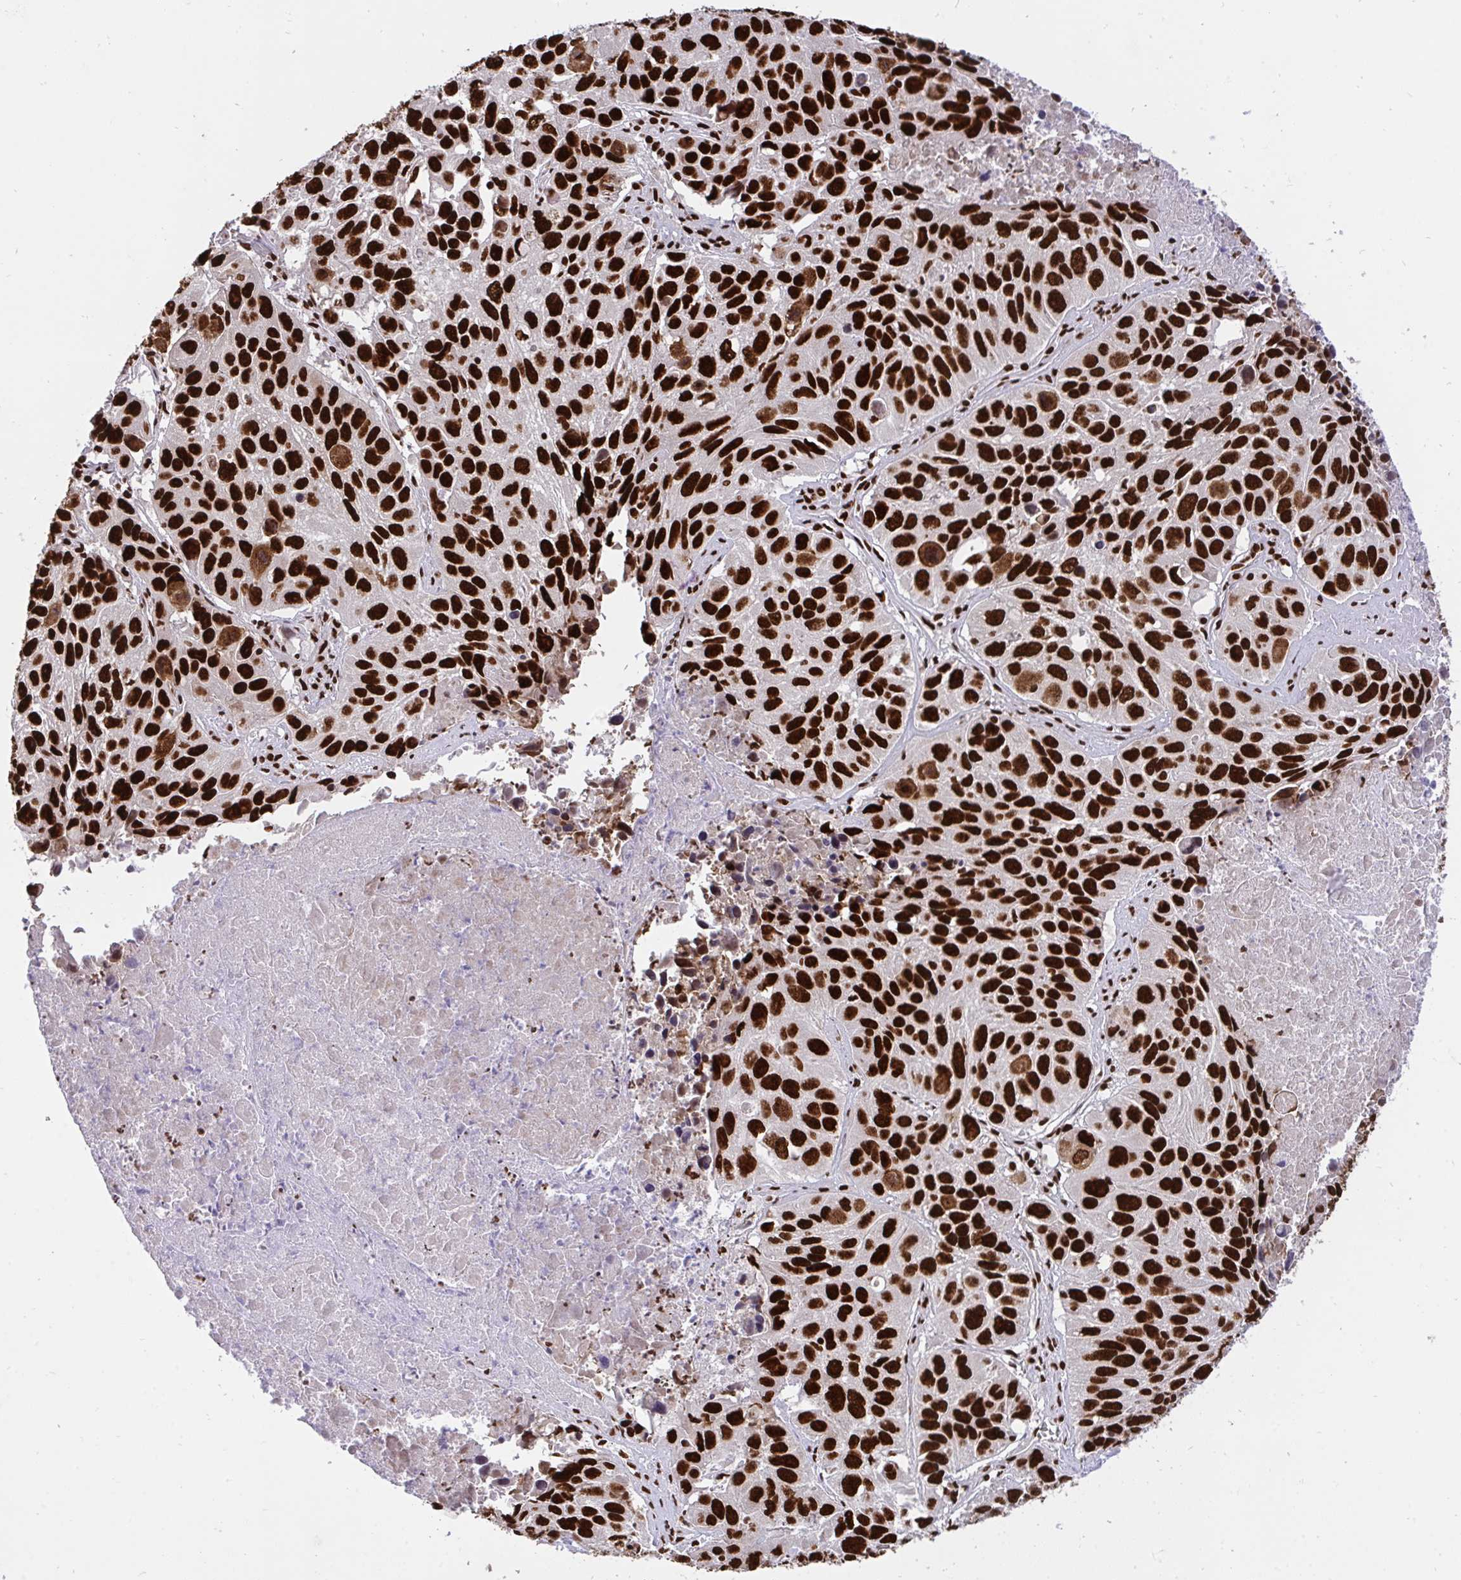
{"staining": {"intensity": "strong", "quantity": ">75%", "location": "nuclear"}, "tissue": "lung cancer", "cell_type": "Tumor cells", "image_type": "cancer", "snomed": [{"axis": "morphology", "description": "Squamous cell carcinoma, NOS"}, {"axis": "topography", "description": "Lung"}], "caption": "The immunohistochemical stain highlights strong nuclear staining in tumor cells of lung squamous cell carcinoma tissue.", "gene": "HNRNPL", "patient": {"sex": "female", "age": 61}}